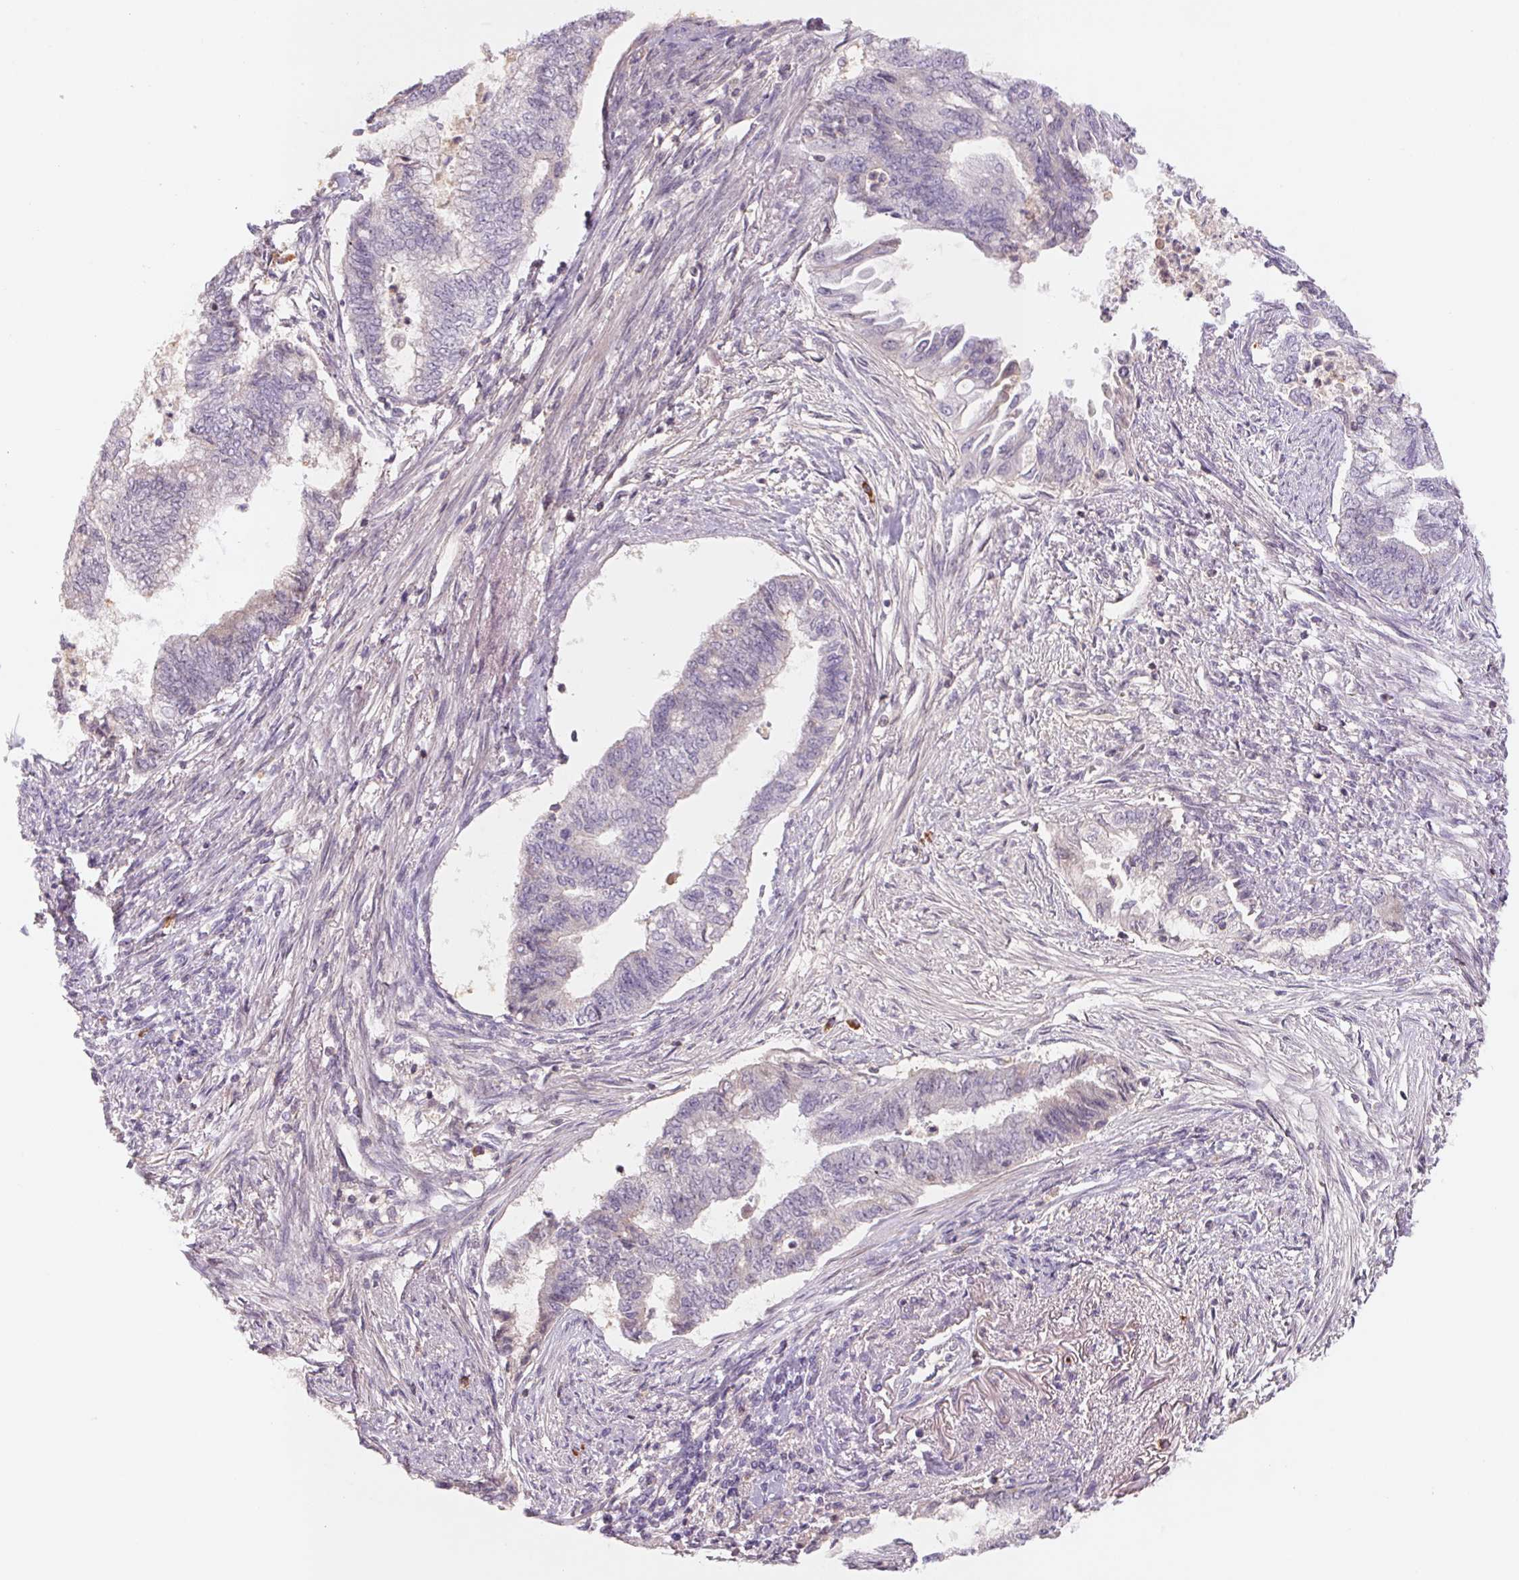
{"staining": {"intensity": "negative", "quantity": "none", "location": "none"}, "tissue": "endometrial cancer", "cell_type": "Tumor cells", "image_type": "cancer", "snomed": [{"axis": "morphology", "description": "Adenocarcinoma, NOS"}, {"axis": "topography", "description": "Endometrium"}], "caption": "Immunohistochemical staining of human adenocarcinoma (endometrial) shows no significant positivity in tumor cells.", "gene": "KIF26A", "patient": {"sex": "female", "age": 65}}